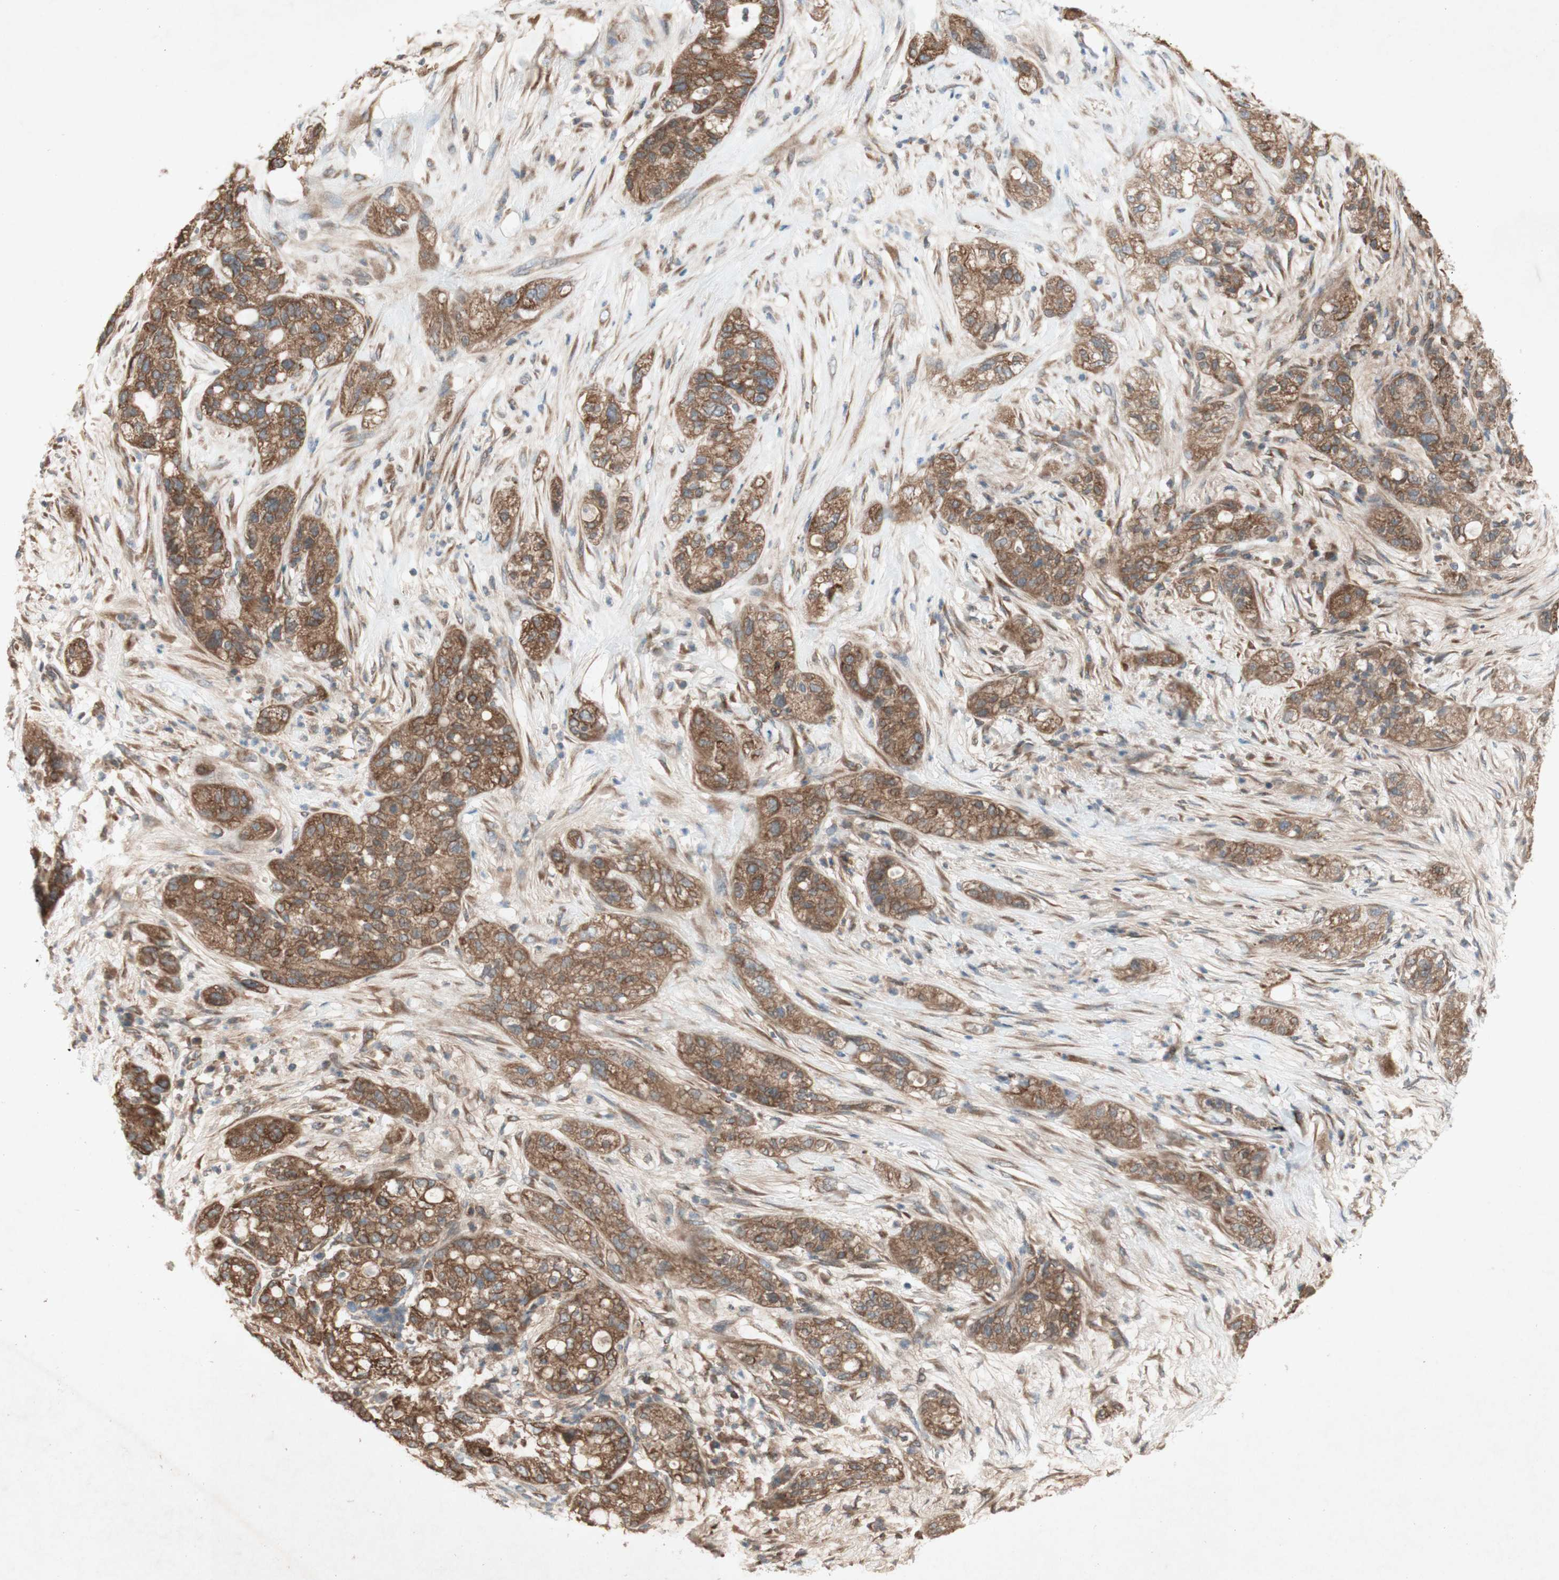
{"staining": {"intensity": "moderate", "quantity": ">75%", "location": "cytoplasmic/membranous"}, "tissue": "pancreatic cancer", "cell_type": "Tumor cells", "image_type": "cancer", "snomed": [{"axis": "morphology", "description": "Adenocarcinoma, NOS"}, {"axis": "topography", "description": "Pancreas"}], "caption": "Protein staining by immunohistochemistry demonstrates moderate cytoplasmic/membranous expression in about >75% of tumor cells in pancreatic cancer.", "gene": "SOCS2", "patient": {"sex": "female", "age": 78}}